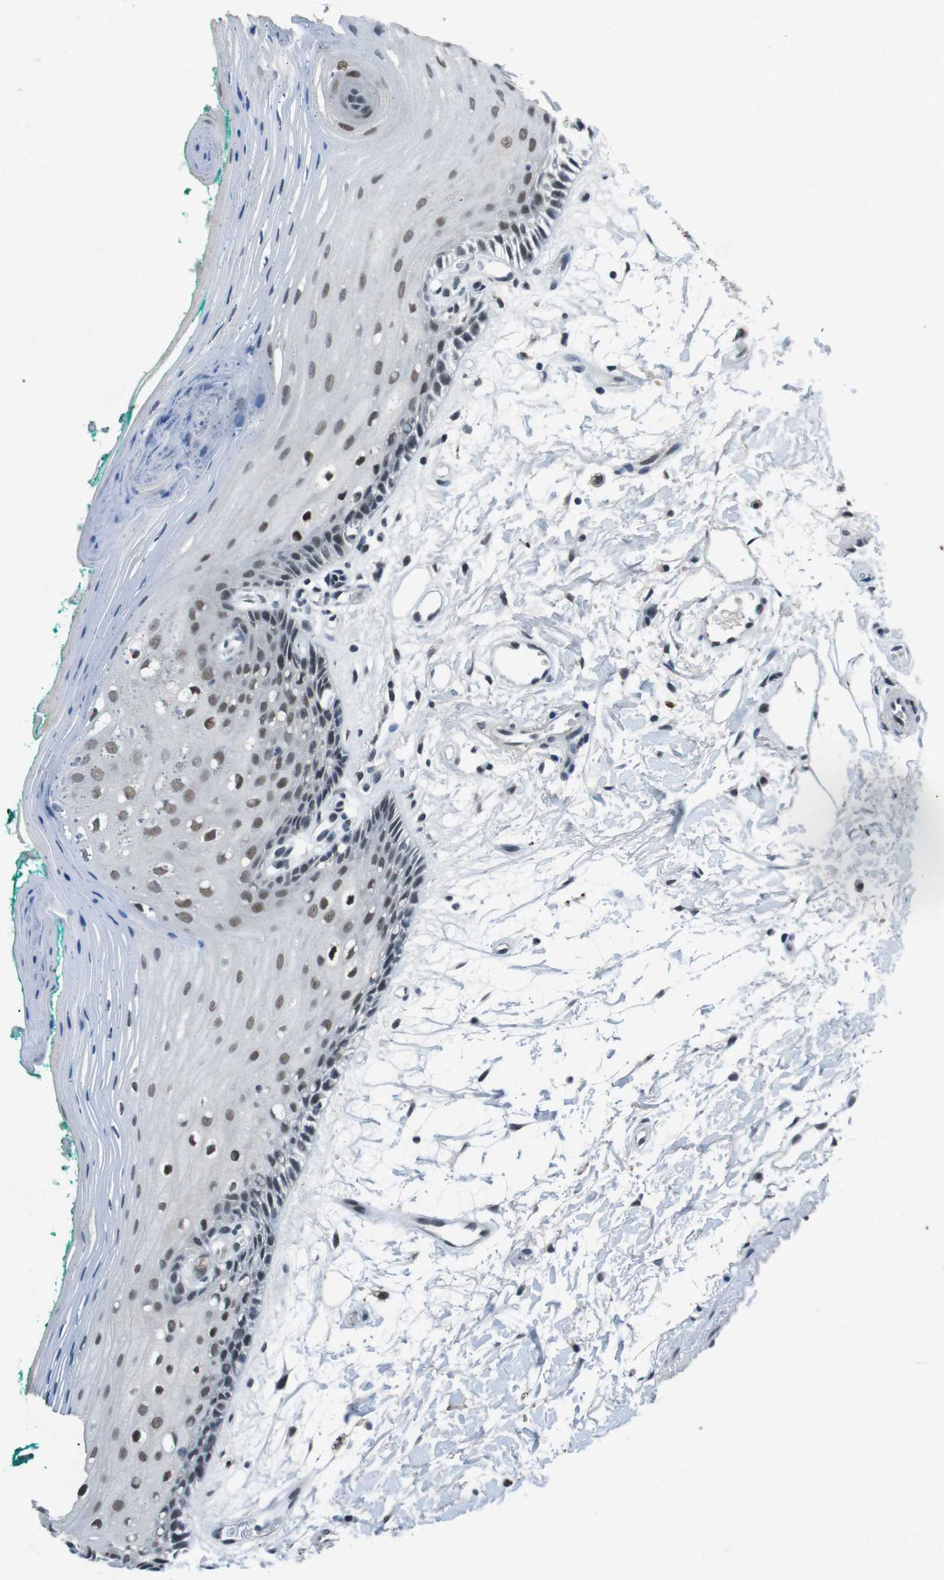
{"staining": {"intensity": "weak", "quantity": "25%-75%", "location": "nuclear"}, "tissue": "oral mucosa", "cell_type": "Squamous epithelial cells", "image_type": "normal", "snomed": [{"axis": "morphology", "description": "Normal tissue, NOS"}, {"axis": "topography", "description": "Skeletal muscle"}, {"axis": "topography", "description": "Oral tissue"}, {"axis": "topography", "description": "Peripheral nerve tissue"}], "caption": "Weak nuclear staining for a protein is appreciated in approximately 25%-75% of squamous epithelial cells of benign oral mucosa using IHC.", "gene": "USP7", "patient": {"sex": "female", "age": 84}}